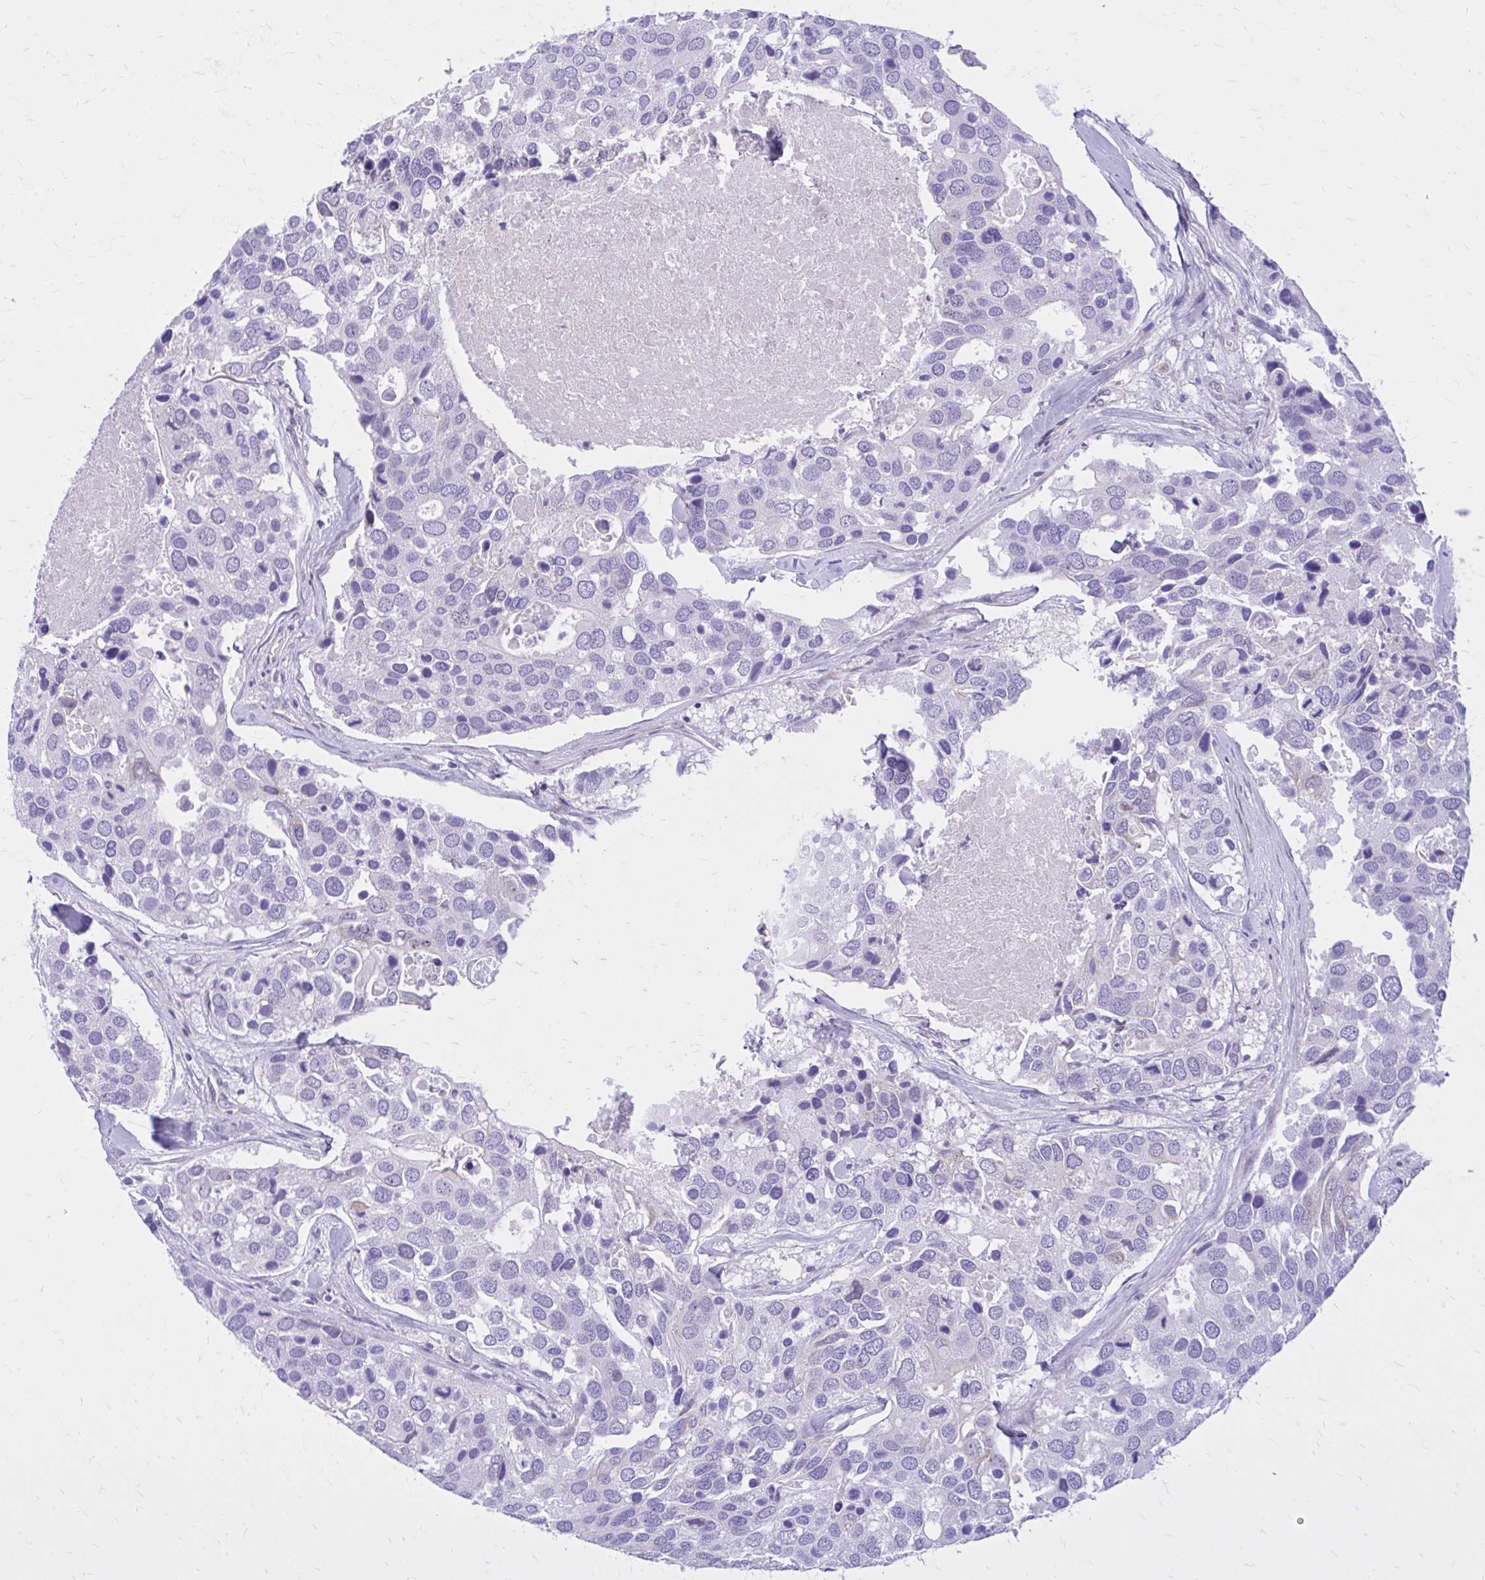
{"staining": {"intensity": "negative", "quantity": "none", "location": "none"}, "tissue": "breast cancer", "cell_type": "Tumor cells", "image_type": "cancer", "snomed": [{"axis": "morphology", "description": "Duct carcinoma"}, {"axis": "topography", "description": "Breast"}], "caption": "The micrograph demonstrates no significant staining in tumor cells of breast cancer (infiltrating ductal carcinoma).", "gene": "ADAMTSL1", "patient": {"sex": "female", "age": 83}}